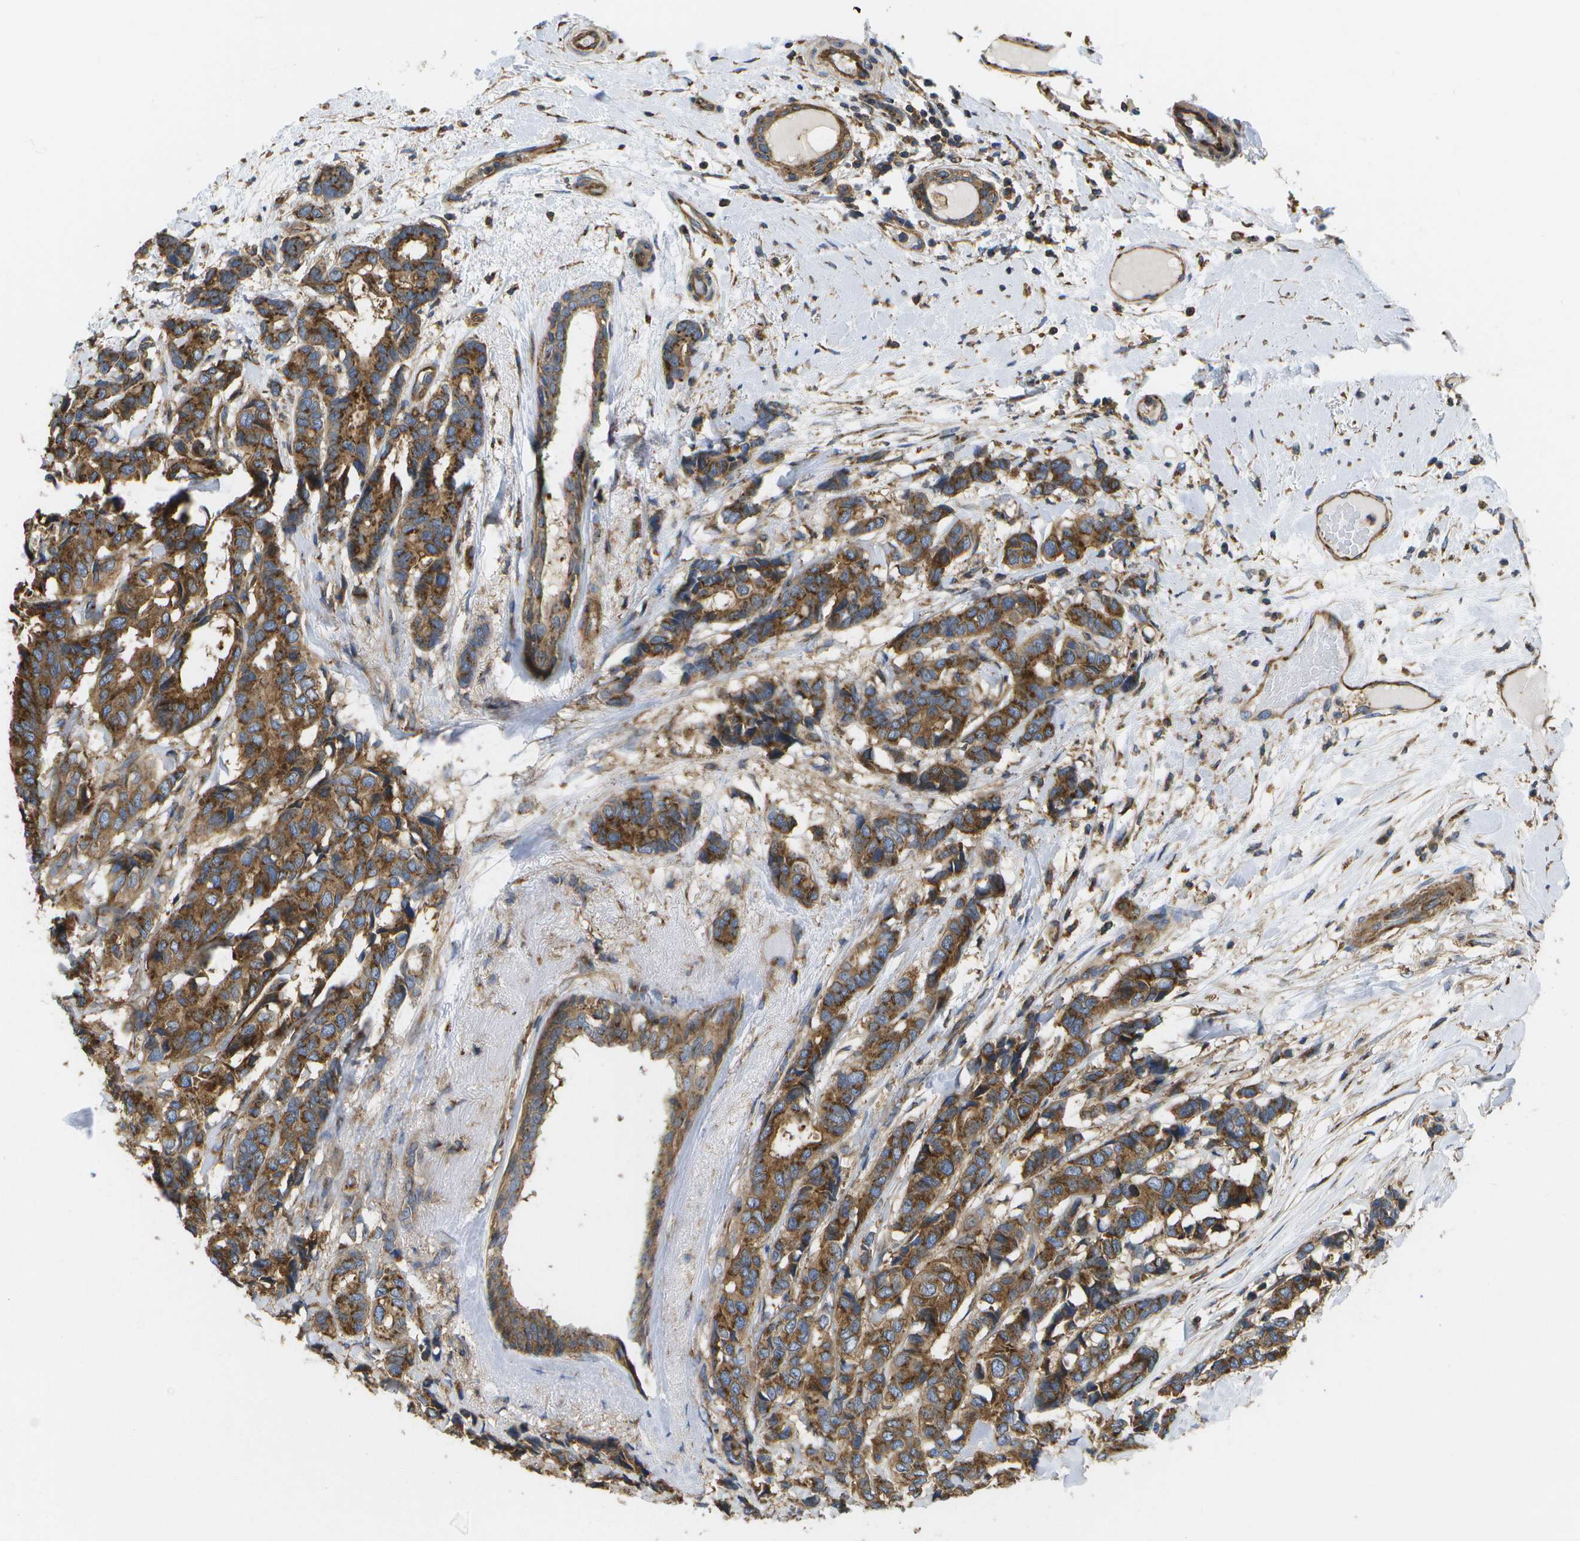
{"staining": {"intensity": "moderate", "quantity": ">75%", "location": "cytoplasmic/membranous"}, "tissue": "breast cancer", "cell_type": "Tumor cells", "image_type": "cancer", "snomed": [{"axis": "morphology", "description": "Duct carcinoma"}, {"axis": "topography", "description": "Breast"}], "caption": "Protein expression analysis of human invasive ductal carcinoma (breast) reveals moderate cytoplasmic/membranous expression in about >75% of tumor cells. (IHC, brightfield microscopy, high magnification).", "gene": "BST2", "patient": {"sex": "female", "age": 87}}